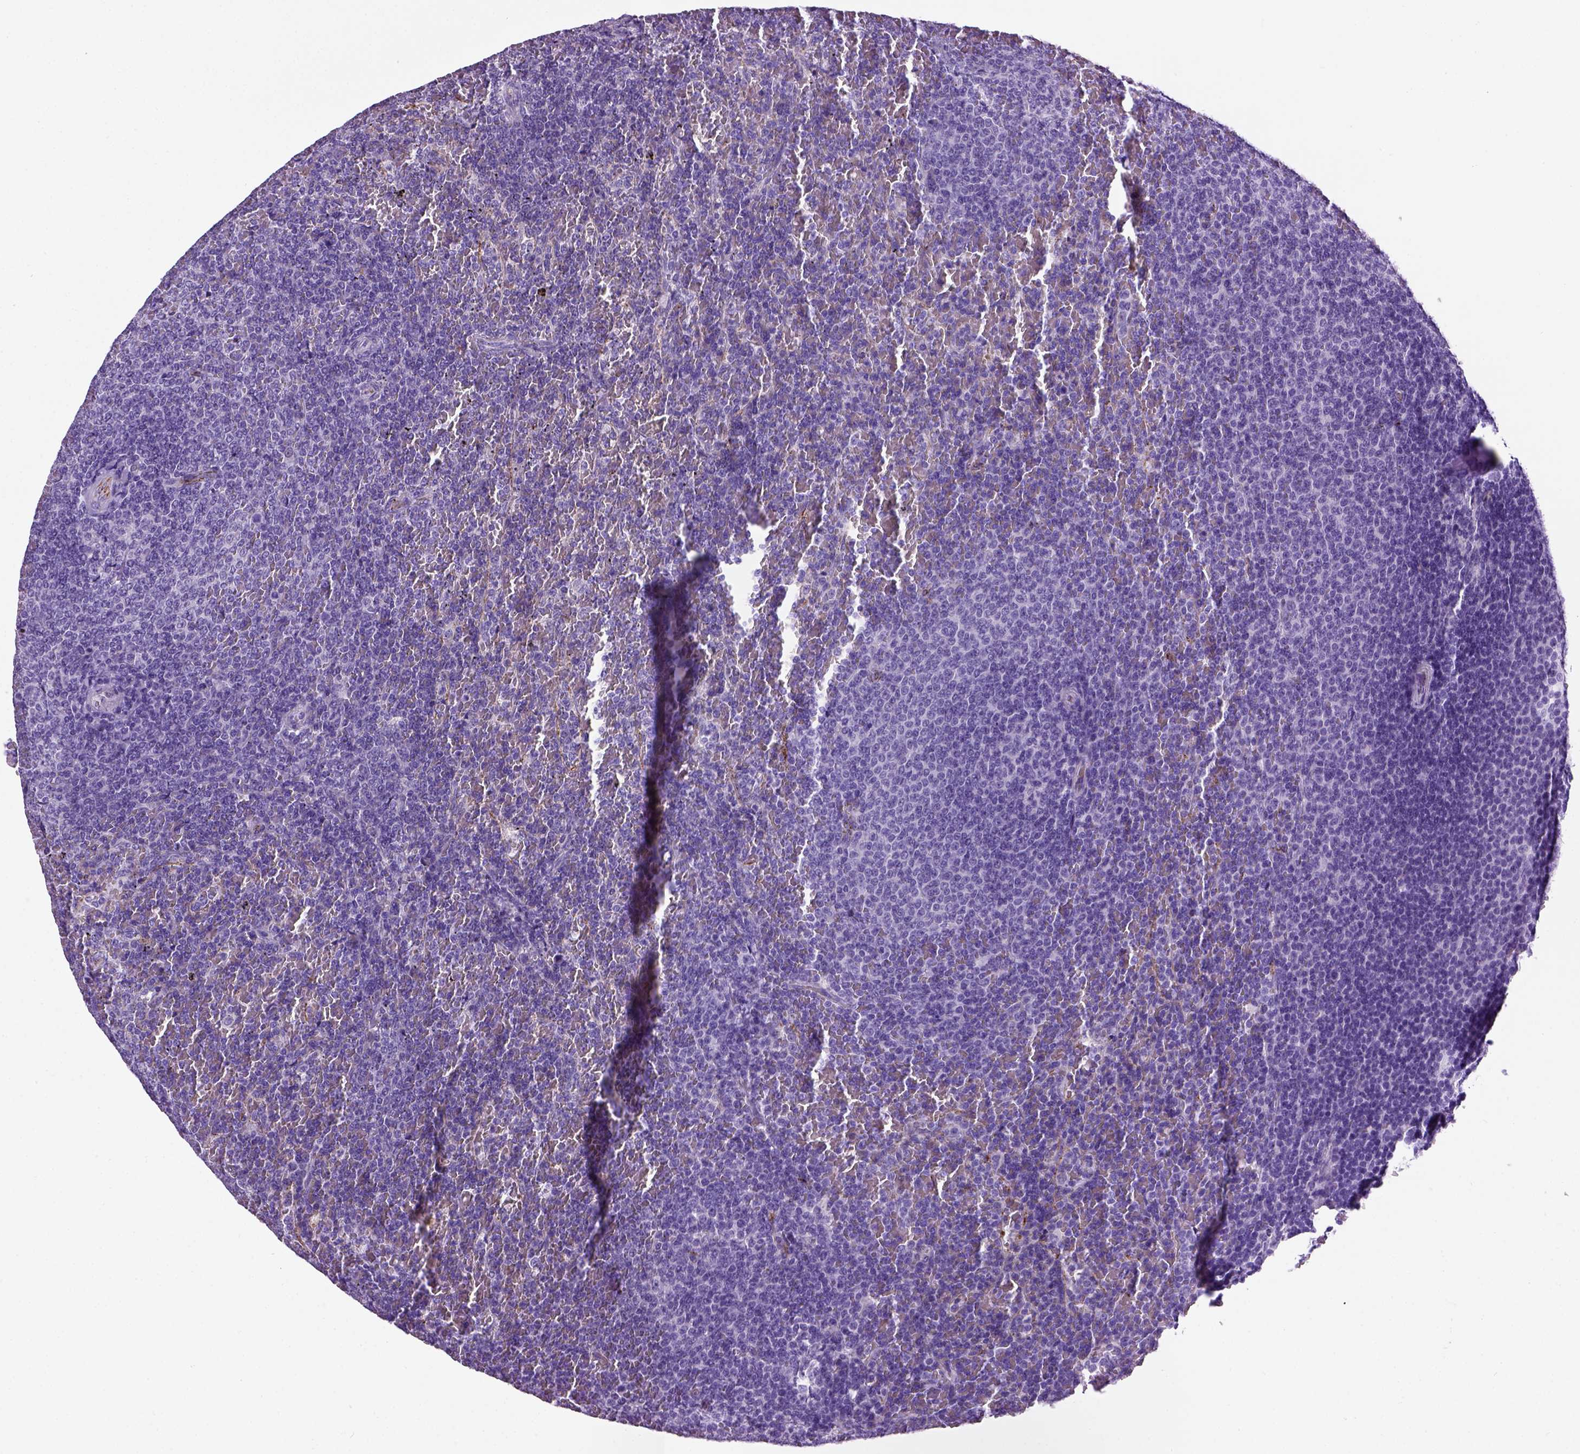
{"staining": {"intensity": "negative", "quantity": "none", "location": "none"}, "tissue": "lymphoma", "cell_type": "Tumor cells", "image_type": "cancer", "snomed": [{"axis": "morphology", "description": "Malignant lymphoma, non-Hodgkin's type, Low grade"}, {"axis": "topography", "description": "Spleen"}], "caption": "Lymphoma was stained to show a protein in brown. There is no significant expression in tumor cells.", "gene": "VWF", "patient": {"sex": "female", "age": 77}}